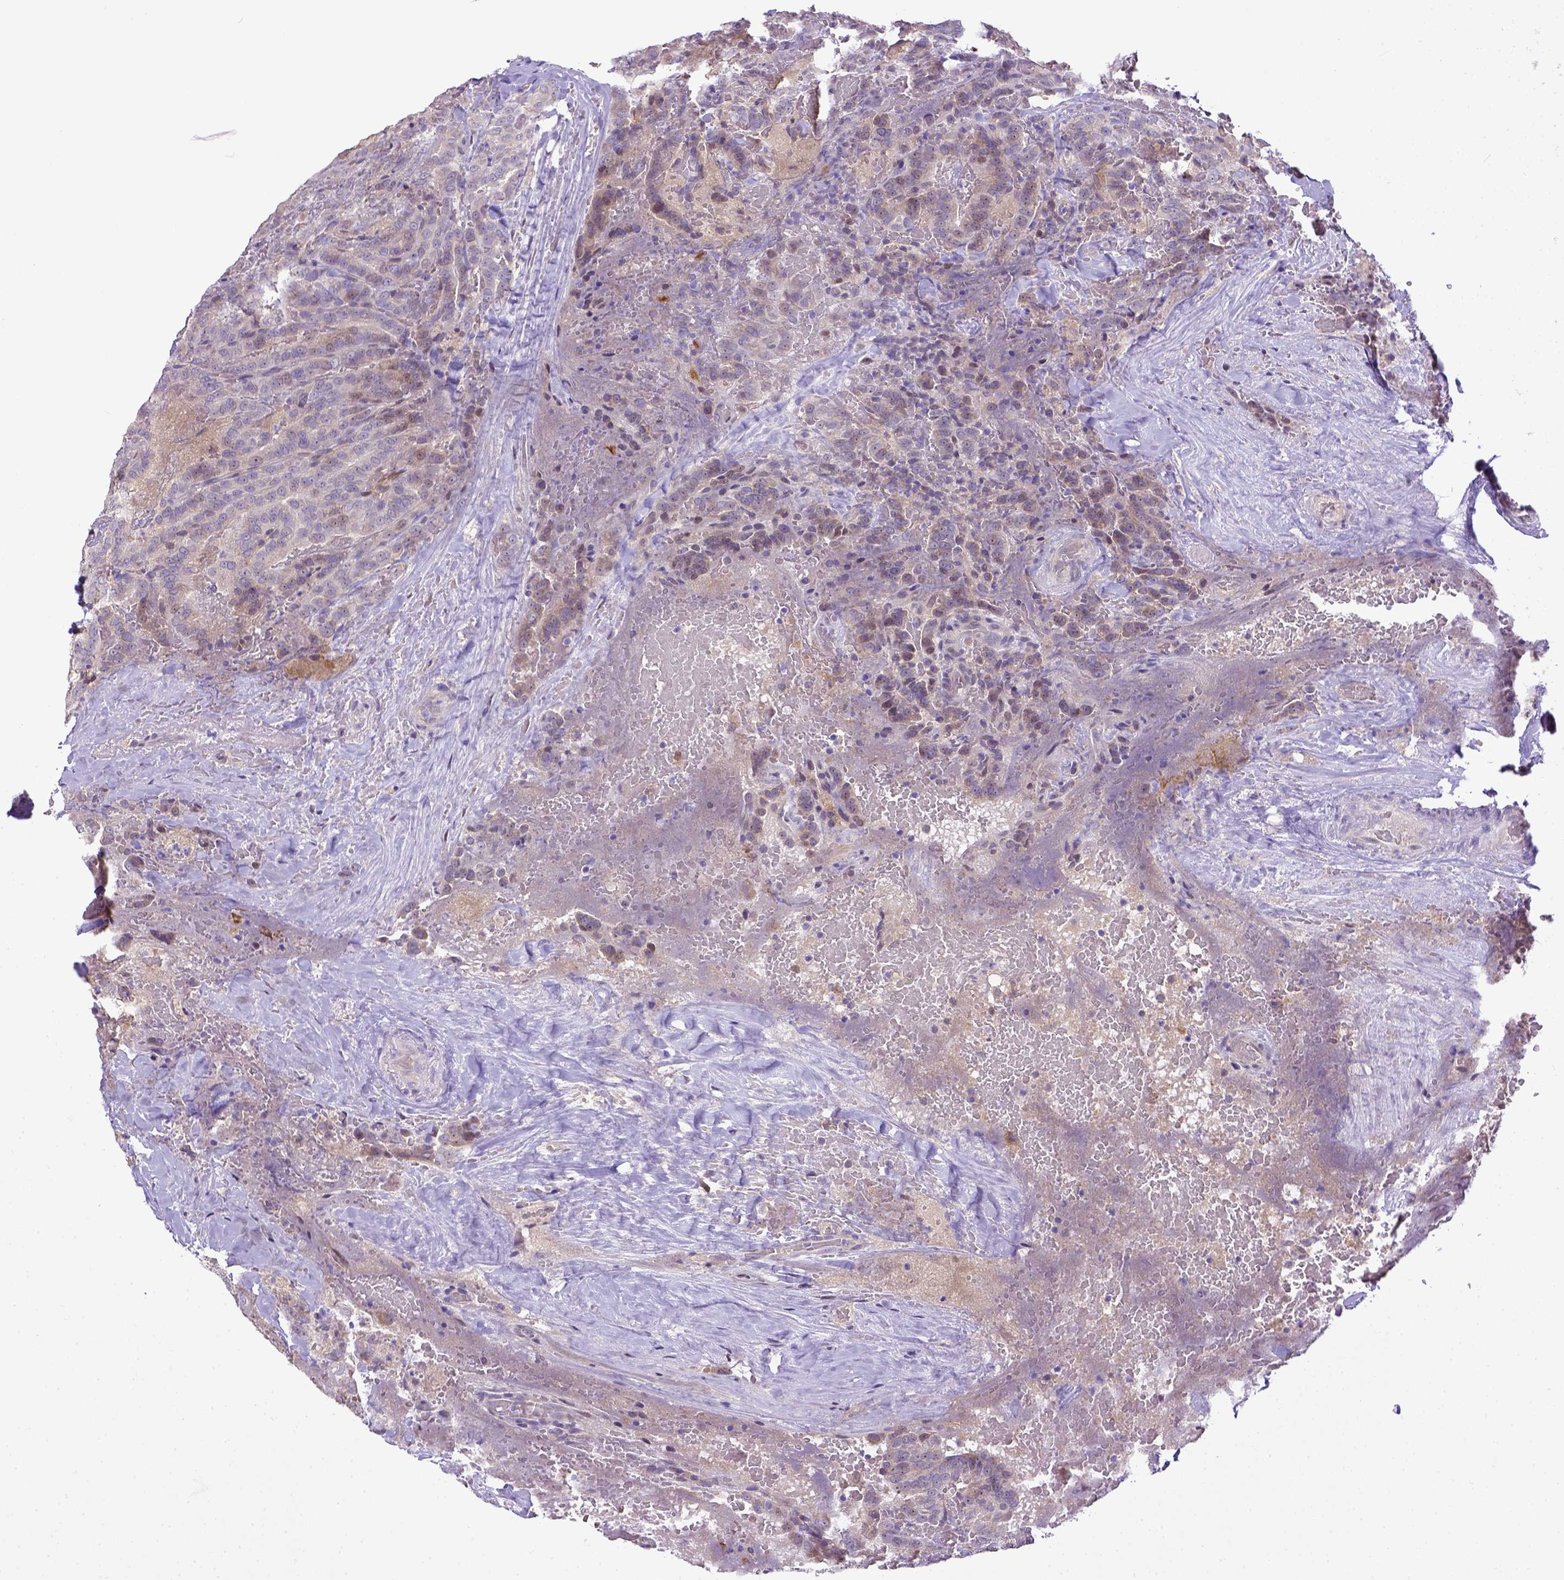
{"staining": {"intensity": "weak", "quantity": "<25%", "location": "nuclear"}, "tissue": "thyroid cancer", "cell_type": "Tumor cells", "image_type": "cancer", "snomed": [{"axis": "morphology", "description": "Papillary adenocarcinoma, NOS"}, {"axis": "topography", "description": "Thyroid gland"}], "caption": "Thyroid cancer (papillary adenocarcinoma) was stained to show a protein in brown. There is no significant positivity in tumor cells.", "gene": "CD40", "patient": {"sex": "male", "age": 61}}